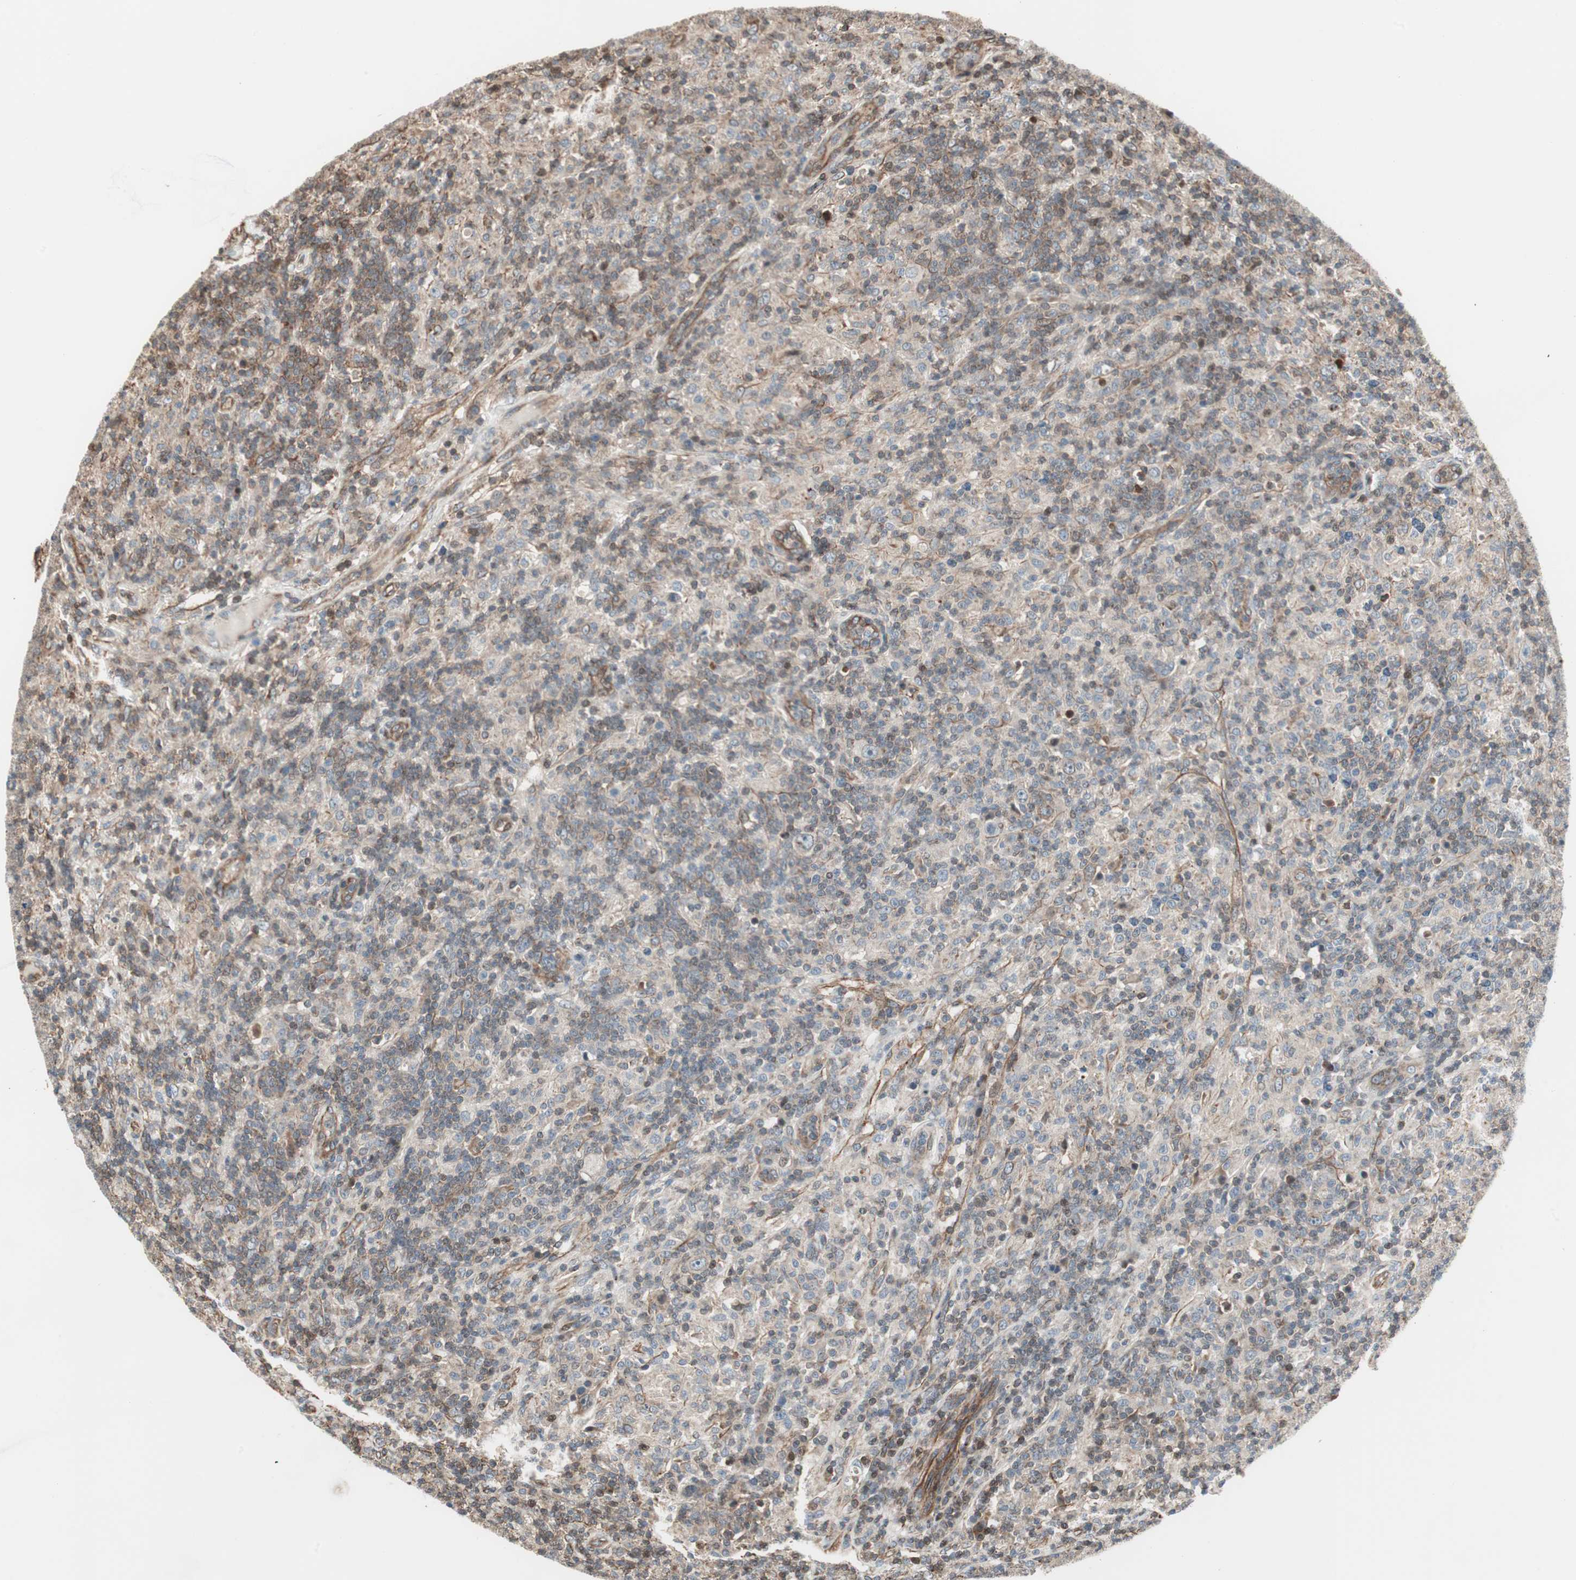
{"staining": {"intensity": "negative", "quantity": "none", "location": "none"}, "tissue": "lymphoma", "cell_type": "Tumor cells", "image_type": "cancer", "snomed": [{"axis": "morphology", "description": "Hodgkin's disease, NOS"}, {"axis": "topography", "description": "Lymph node"}], "caption": "Immunohistochemistry (IHC) micrograph of neoplastic tissue: lymphoma stained with DAB exhibits no significant protein positivity in tumor cells.", "gene": "MAD2L2", "patient": {"sex": "male", "age": 70}}